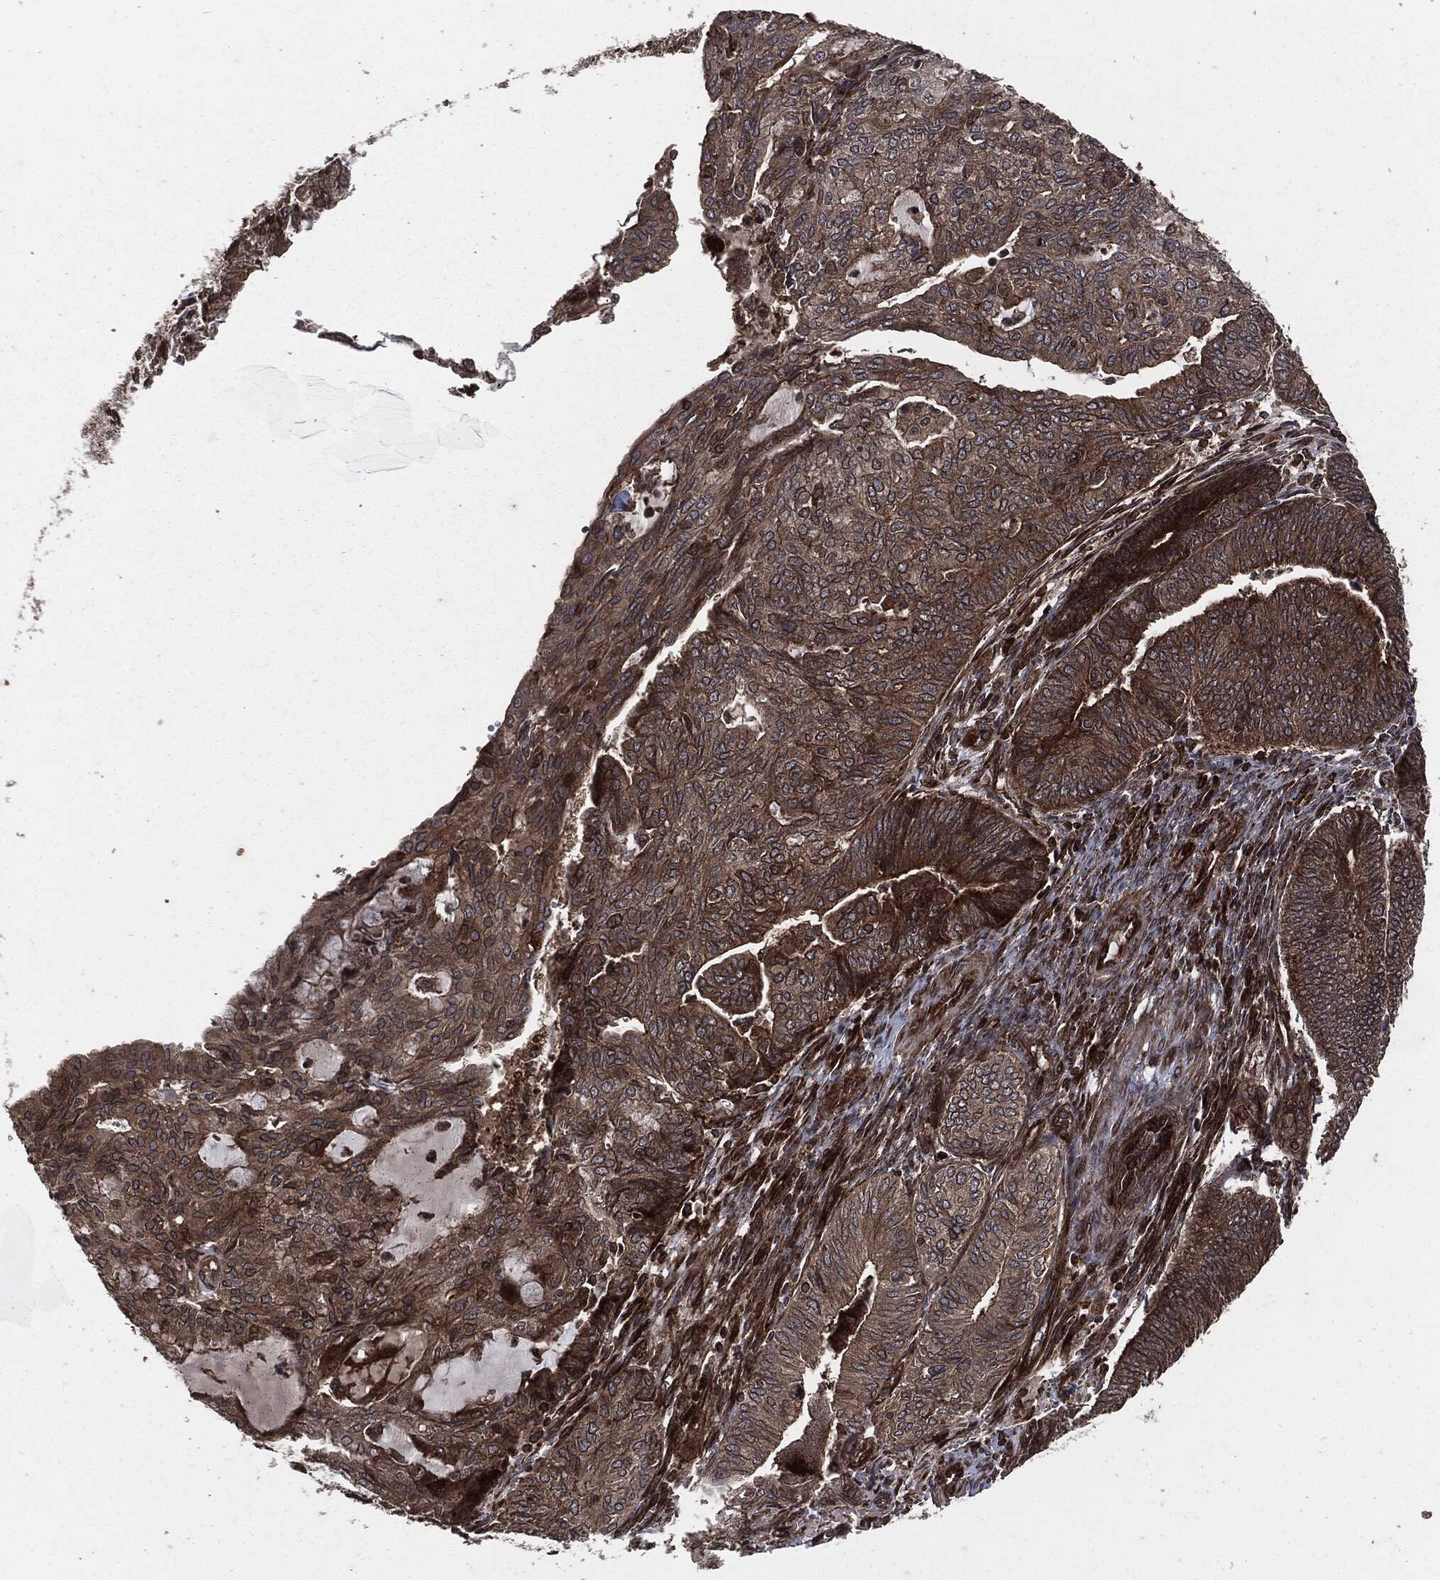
{"staining": {"intensity": "strong", "quantity": "25%-75%", "location": "cytoplasmic/membranous"}, "tissue": "endometrial cancer", "cell_type": "Tumor cells", "image_type": "cancer", "snomed": [{"axis": "morphology", "description": "Adenocarcinoma, NOS"}, {"axis": "topography", "description": "Endometrium"}], "caption": "Strong cytoplasmic/membranous staining is present in approximately 25%-75% of tumor cells in endometrial cancer (adenocarcinoma). (IHC, brightfield microscopy, high magnification).", "gene": "IFIT1", "patient": {"sex": "female", "age": 82}}